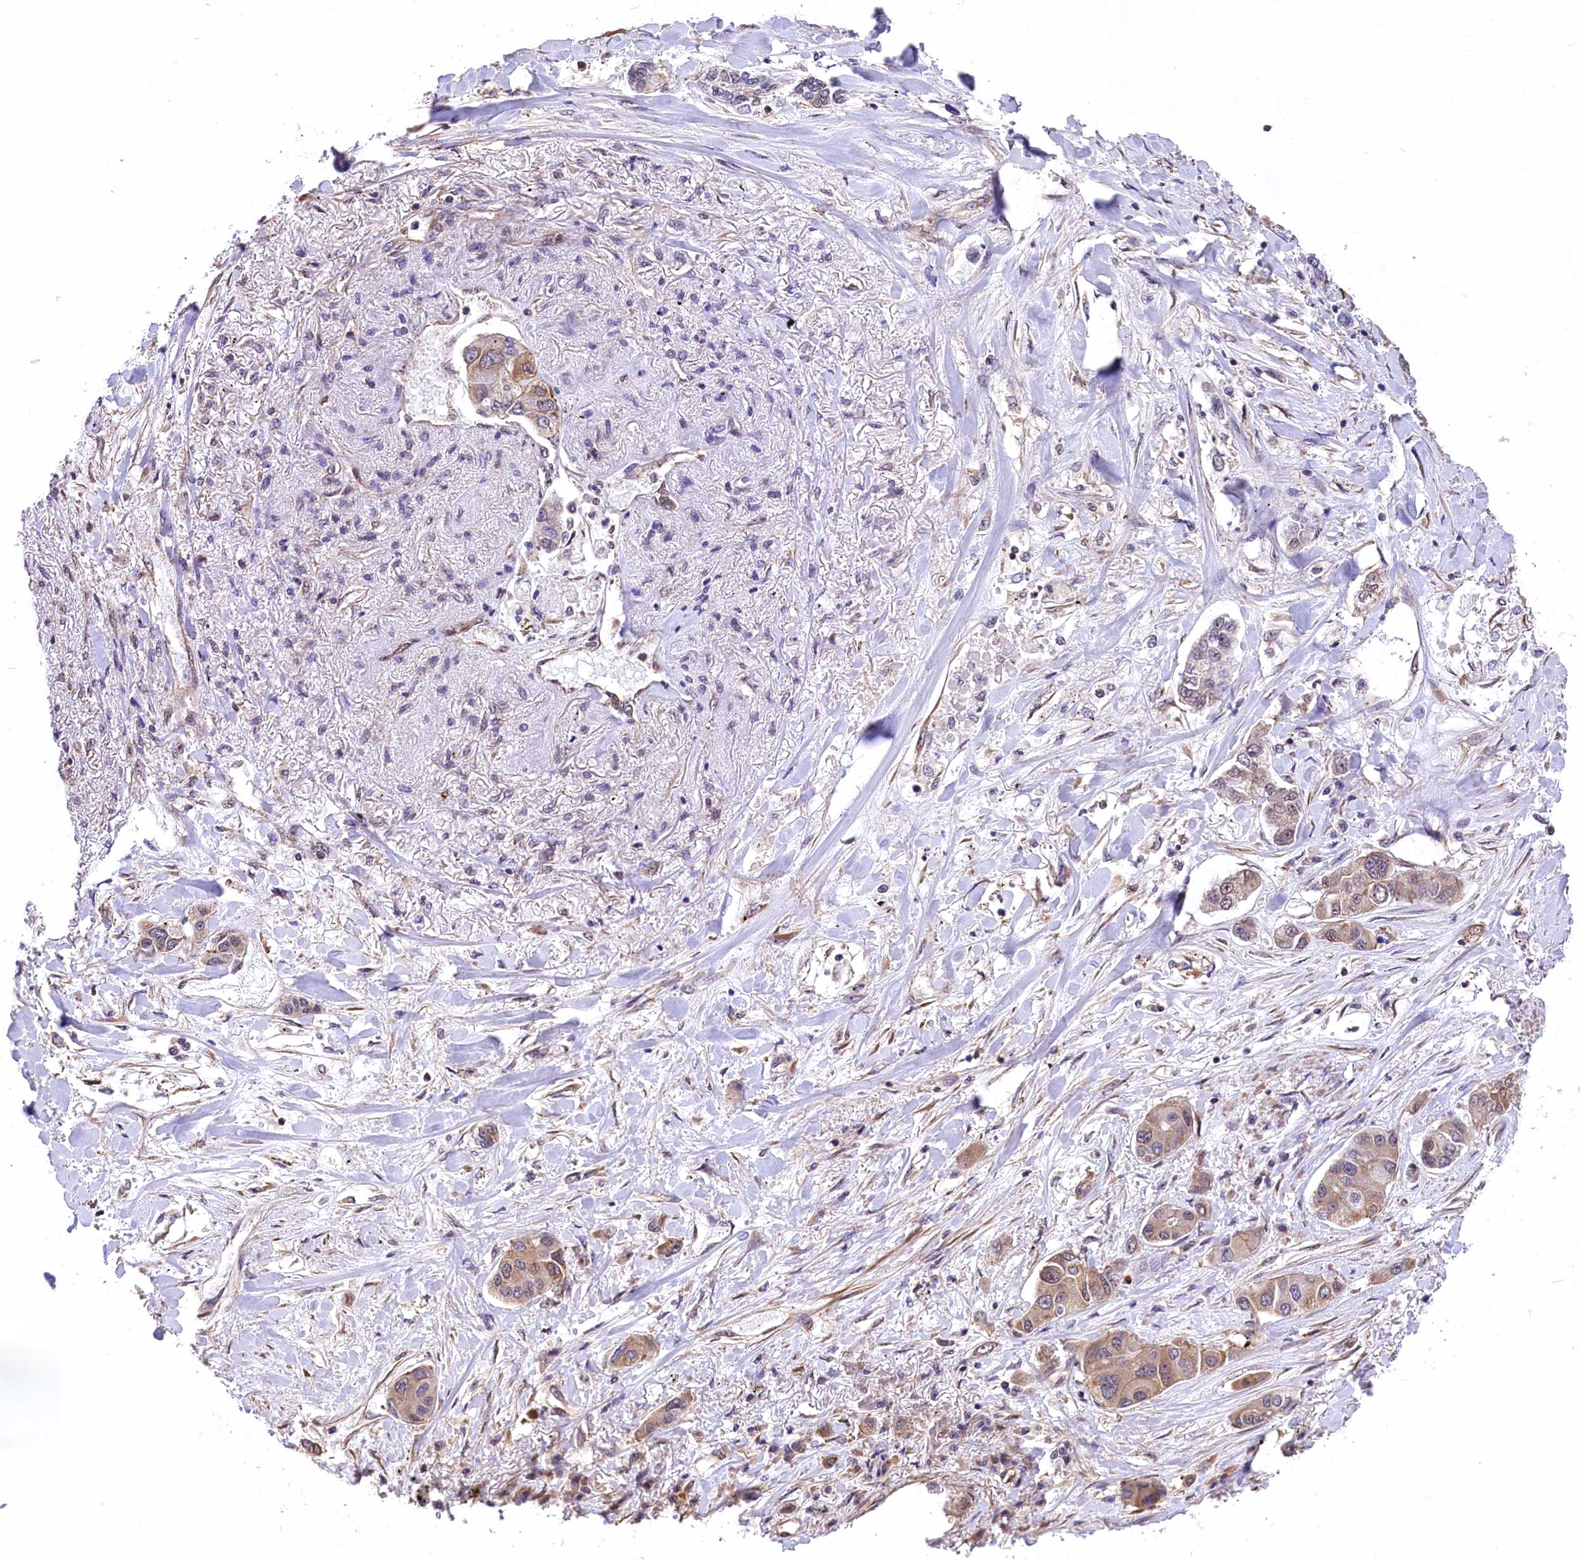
{"staining": {"intensity": "weak", "quantity": "25%-75%", "location": "cytoplasmic/membranous,nuclear"}, "tissue": "lung cancer", "cell_type": "Tumor cells", "image_type": "cancer", "snomed": [{"axis": "morphology", "description": "Adenocarcinoma, NOS"}, {"axis": "topography", "description": "Lung"}], "caption": "A histopathology image of human adenocarcinoma (lung) stained for a protein exhibits weak cytoplasmic/membranous and nuclear brown staining in tumor cells. (DAB (3,3'-diaminobenzidine) IHC with brightfield microscopy, high magnification).", "gene": "ZC3H4", "patient": {"sex": "male", "age": 49}}